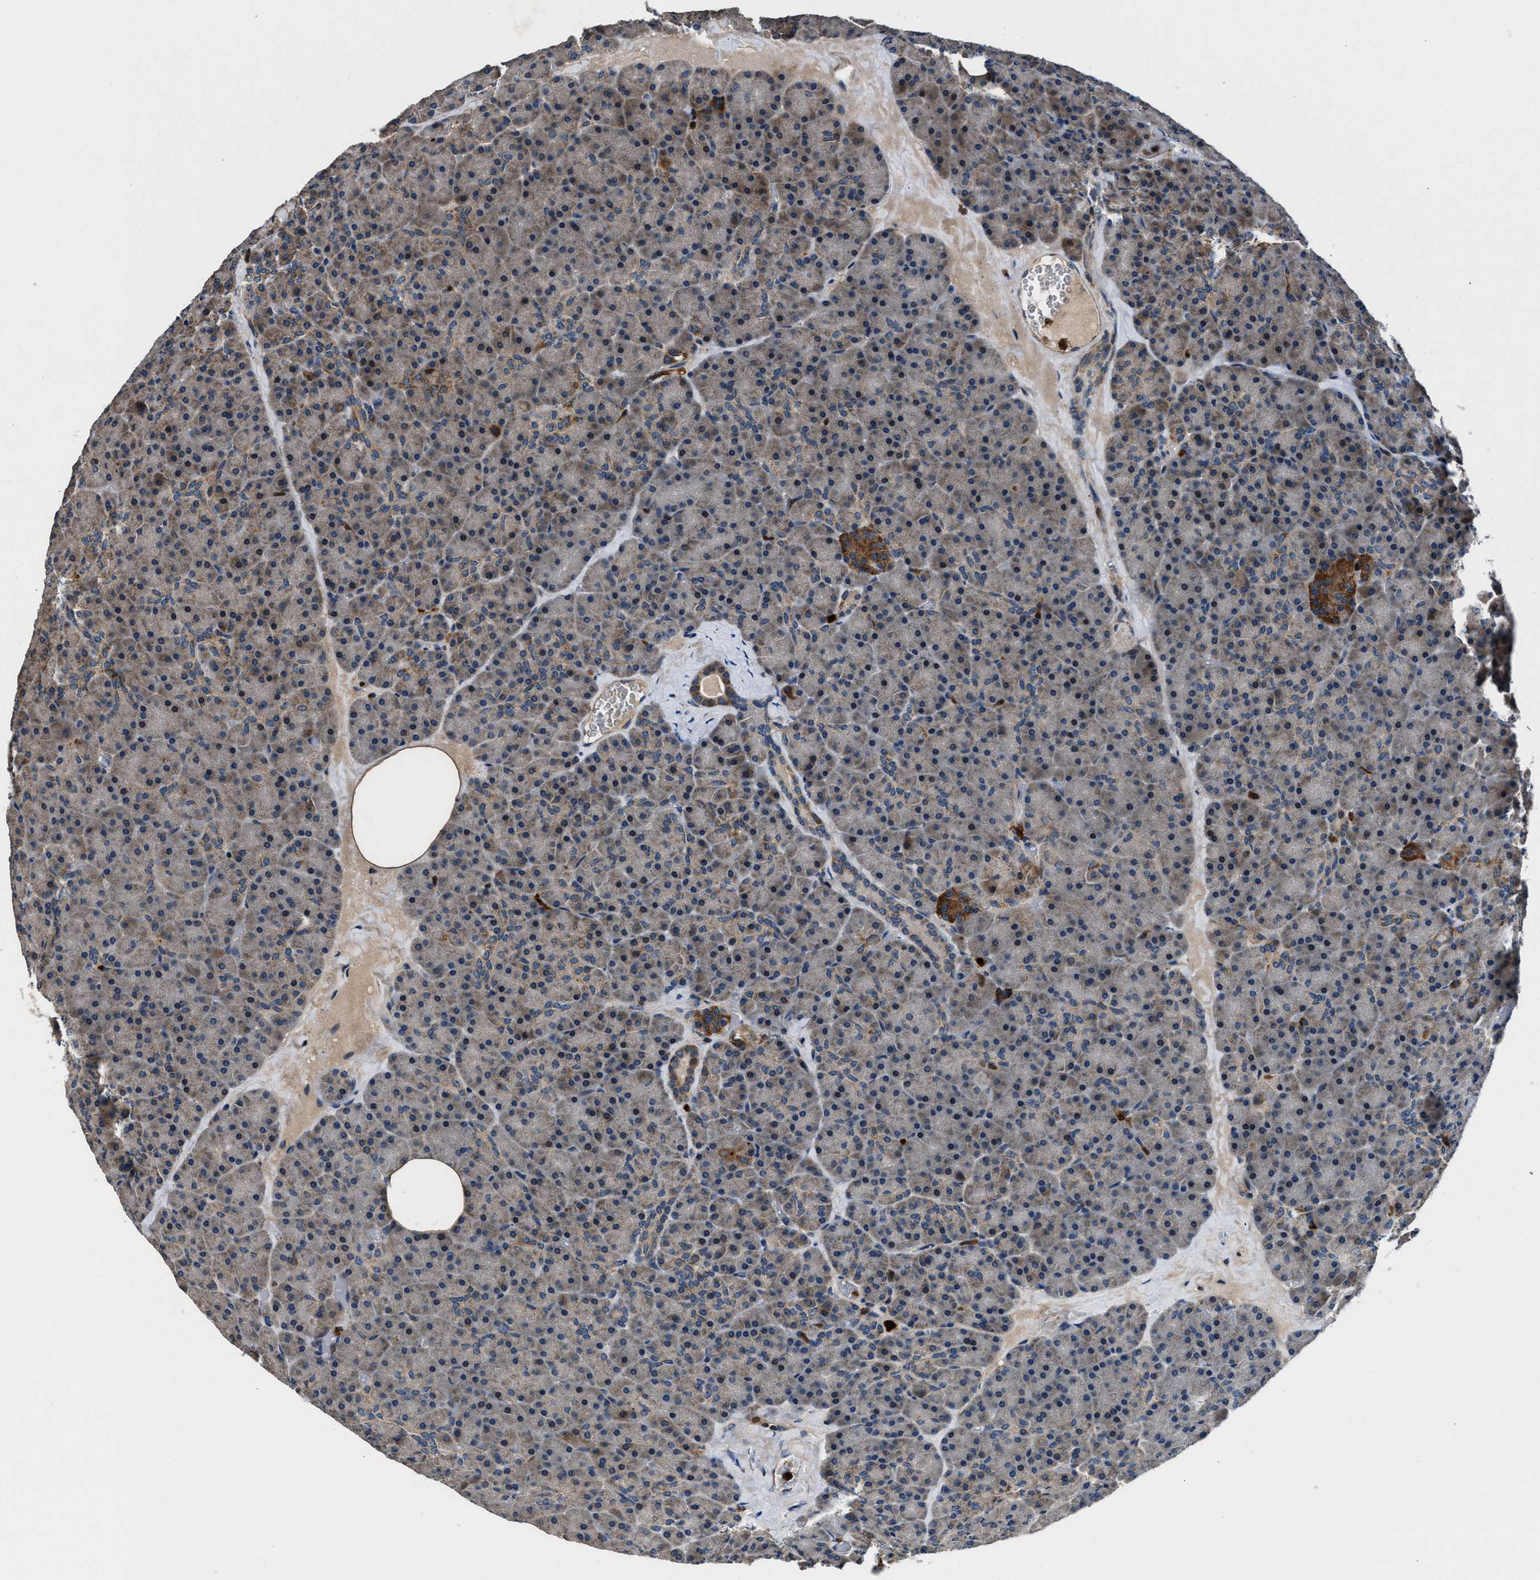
{"staining": {"intensity": "weak", "quantity": "25%-75%", "location": "cytoplasmic/membranous"}, "tissue": "pancreas", "cell_type": "Exocrine glandular cells", "image_type": "normal", "snomed": [{"axis": "morphology", "description": "Normal tissue, NOS"}, {"axis": "morphology", "description": "Carcinoid, malignant, NOS"}, {"axis": "topography", "description": "Pancreas"}], "caption": "The histopathology image reveals a brown stain indicating the presence of a protein in the cytoplasmic/membranous of exocrine glandular cells in pancreas. (IHC, brightfield microscopy, high magnification).", "gene": "FAM221A", "patient": {"sex": "female", "age": 35}}